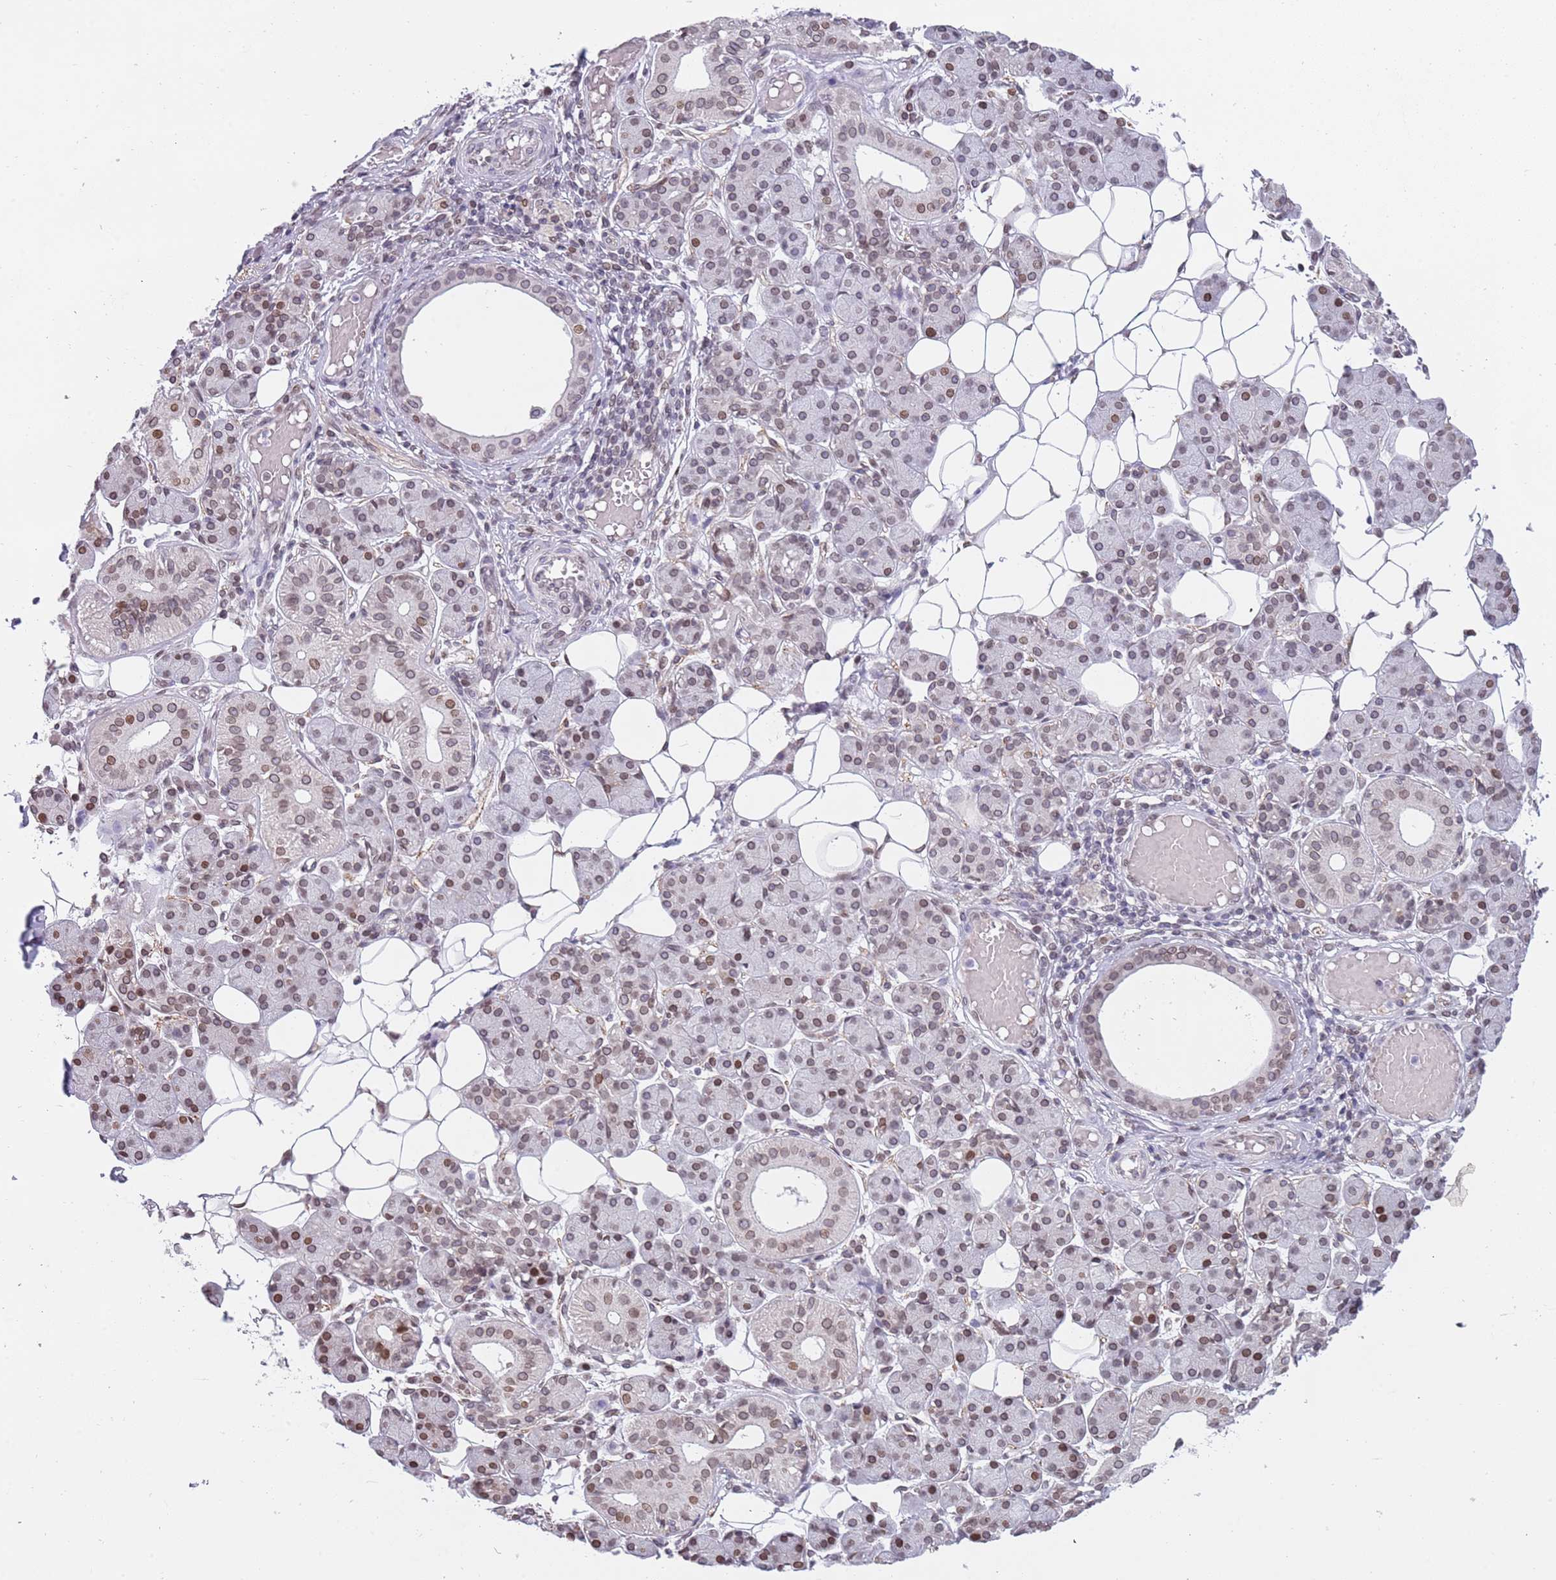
{"staining": {"intensity": "weak", "quantity": "25%-75%", "location": "nuclear"}, "tissue": "salivary gland", "cell_type": "Glandular cells", "image_type": "normal", "snomed": [{"axis": "morphology", "description": "Normal tissue, NOS"}, {"axis": "topography", "description": "Salivary gland"}], "caption": "IHC (DAB (3,3'-diaminobenzidine)) staining of unremarkable human salivary gland displays weak nuclear protein expression in about 25%-75% of glandular cells. (brown staining indicates protein expression, while blue staining denotes nuclei).", "gene": "KLHDC2", "patient": {"sex": "female", "age": 33}}